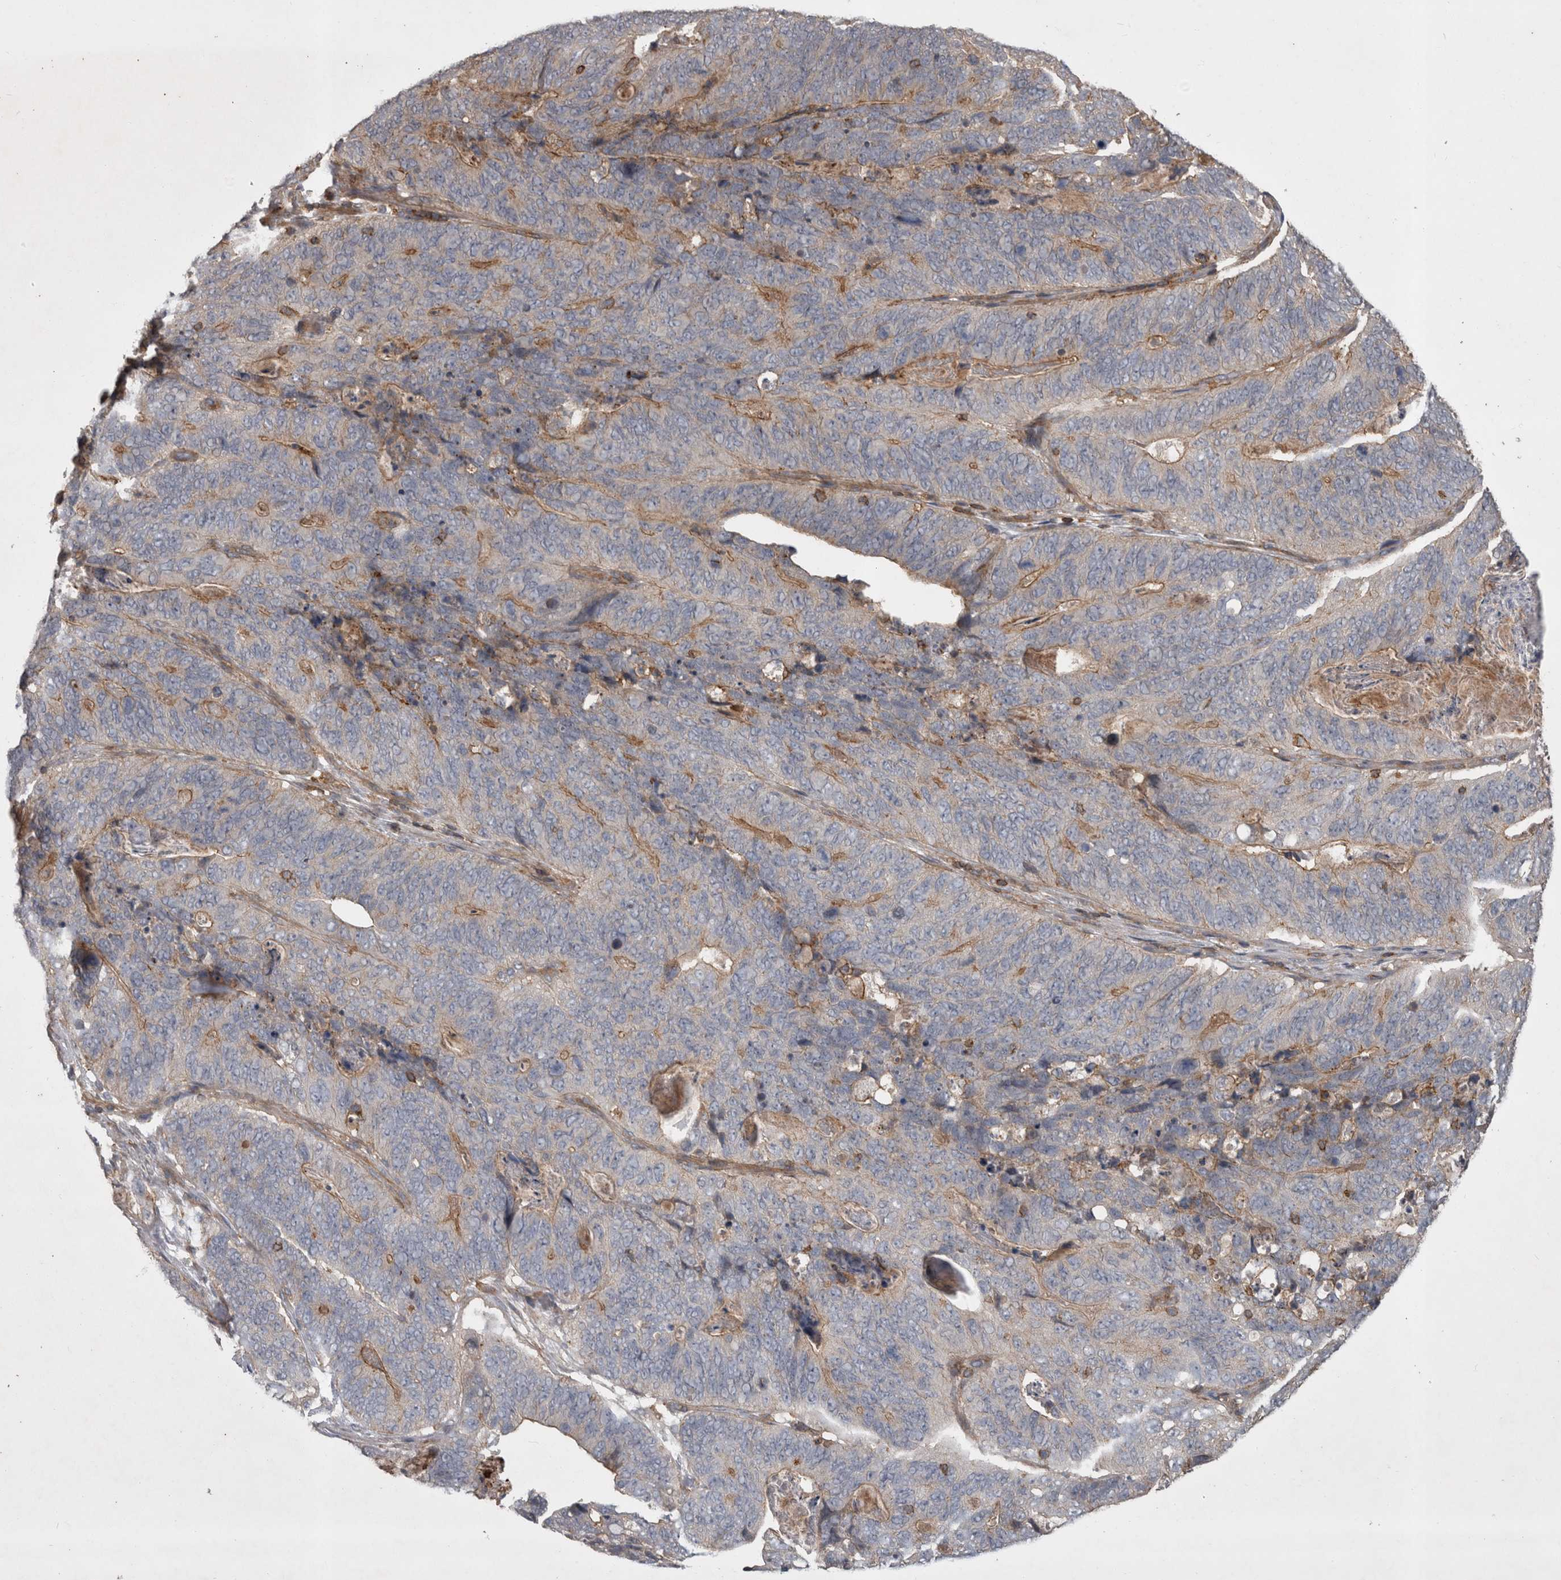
{"staining": {"intensity": "weak", "quantity": "25%-75%", "location": "cytoplasmic/membranous"}, "tissue": "stomach cancer", "cell_type": "Tumor cells", "image_type": "cancer", "snomed": [{"axis": "morphology", "description": "Normal tissue, NOS"}, {"axis": "morphology", "description": "Adenocarcinoma, NOS"}, {"axis": "topography", "description": "Stomach"}], "caption": "Weak cytoplasmic/membranous expression for a protein is present in about 25%-75% of tumor cells of stomach cancer (adenocarcinoma) using IHC.", "gene": "SPATA48", "patient": {"sex": "female", "age": 89}}